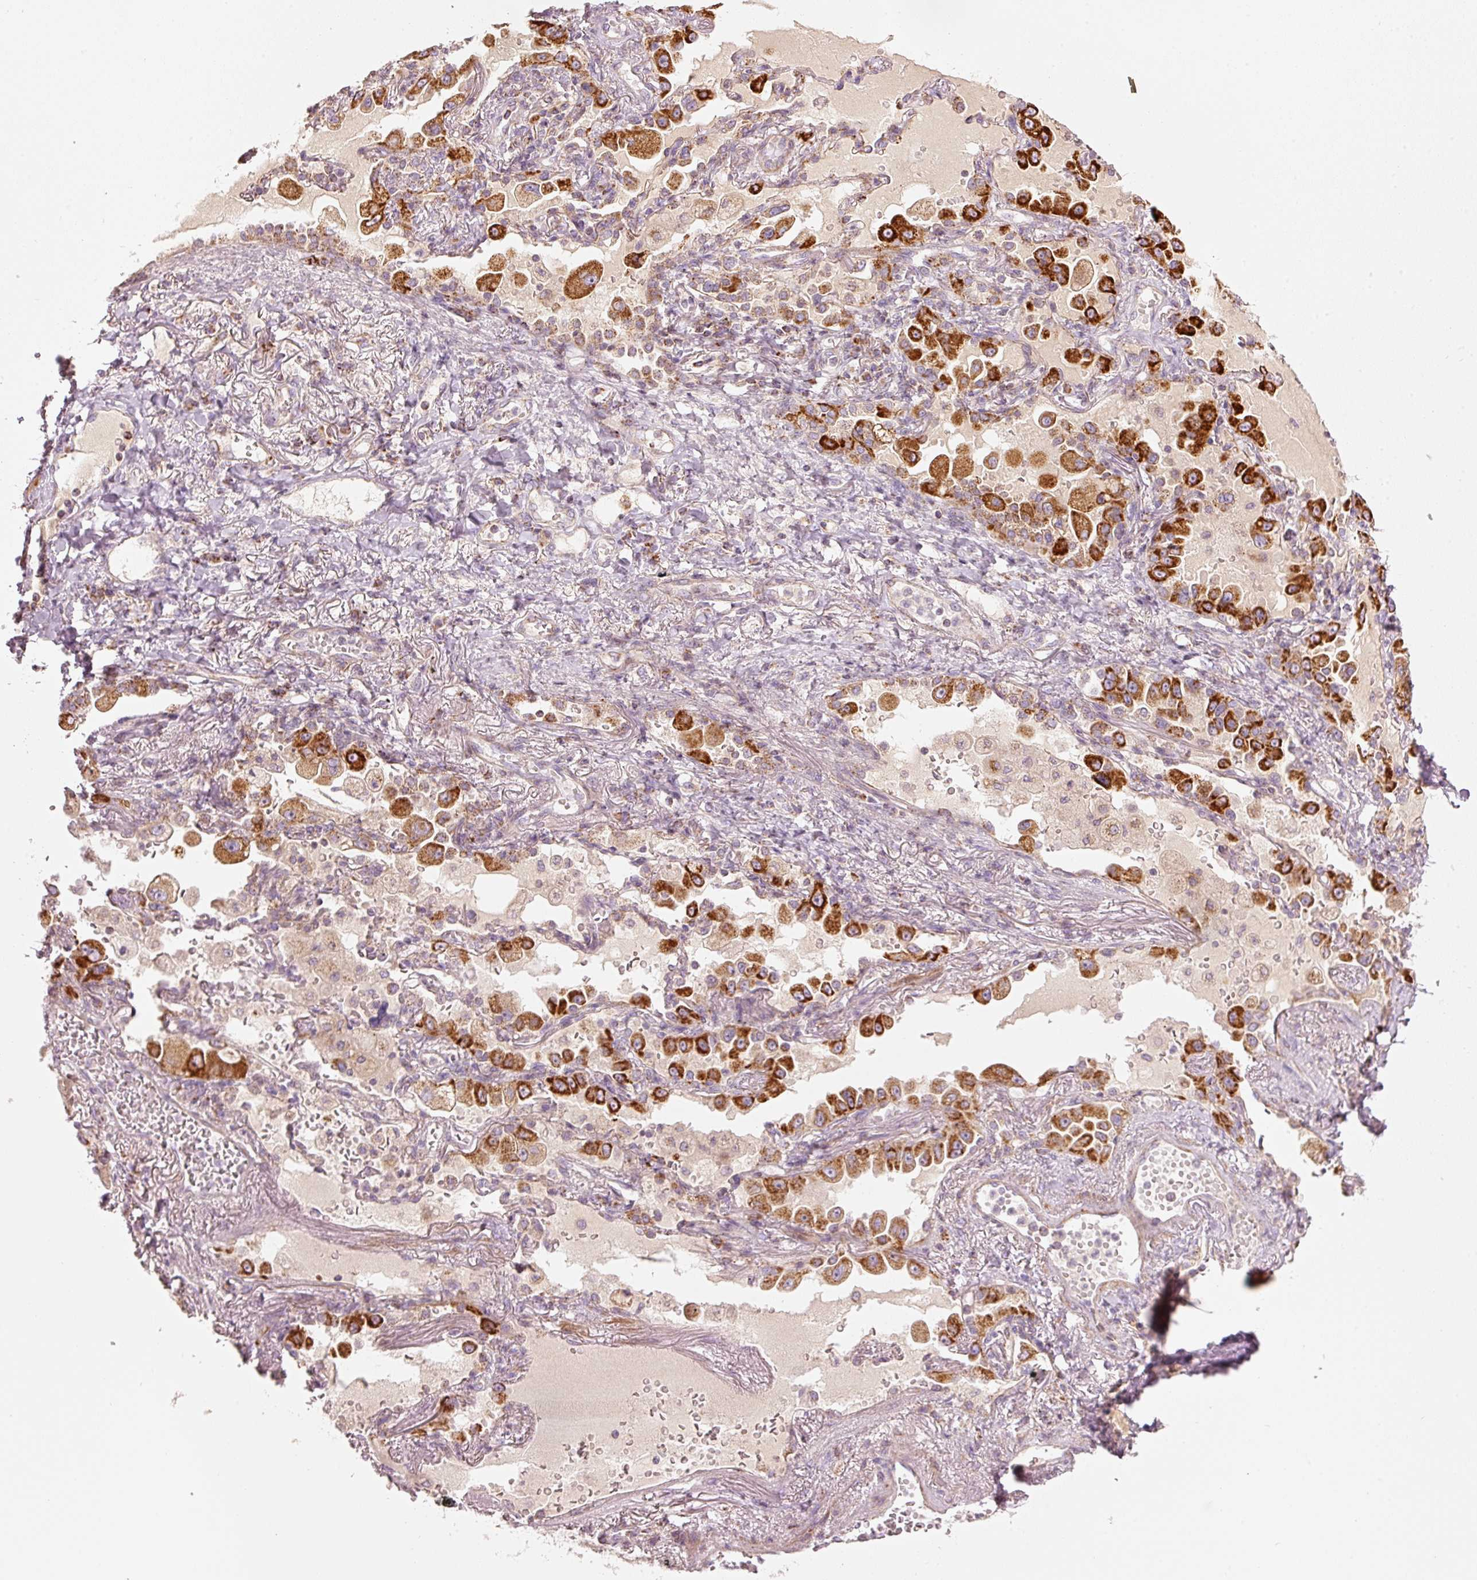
{"staining": {"intensity": "strong", "quantity": ">75%", "location": "cytoplasmic/membranous"}, "tissue": "lung cancer", "cell_type": "Tumor cells", "image_type": "cancer", "snomed": [{"axis": "morphology", "description": "Squamous cell carcinoma, NOS"}, {"axis": "topography", "description": "Lung"}], "caption": "Squamous cell carcinoma (lung) stained with immunohistochemistry (IHC) reveals strong cytoplasmic/membranous positivity in about >75% of tumor cells.", "gene": "C17orf98", "patient": {"sex": "male", "age": 74}}